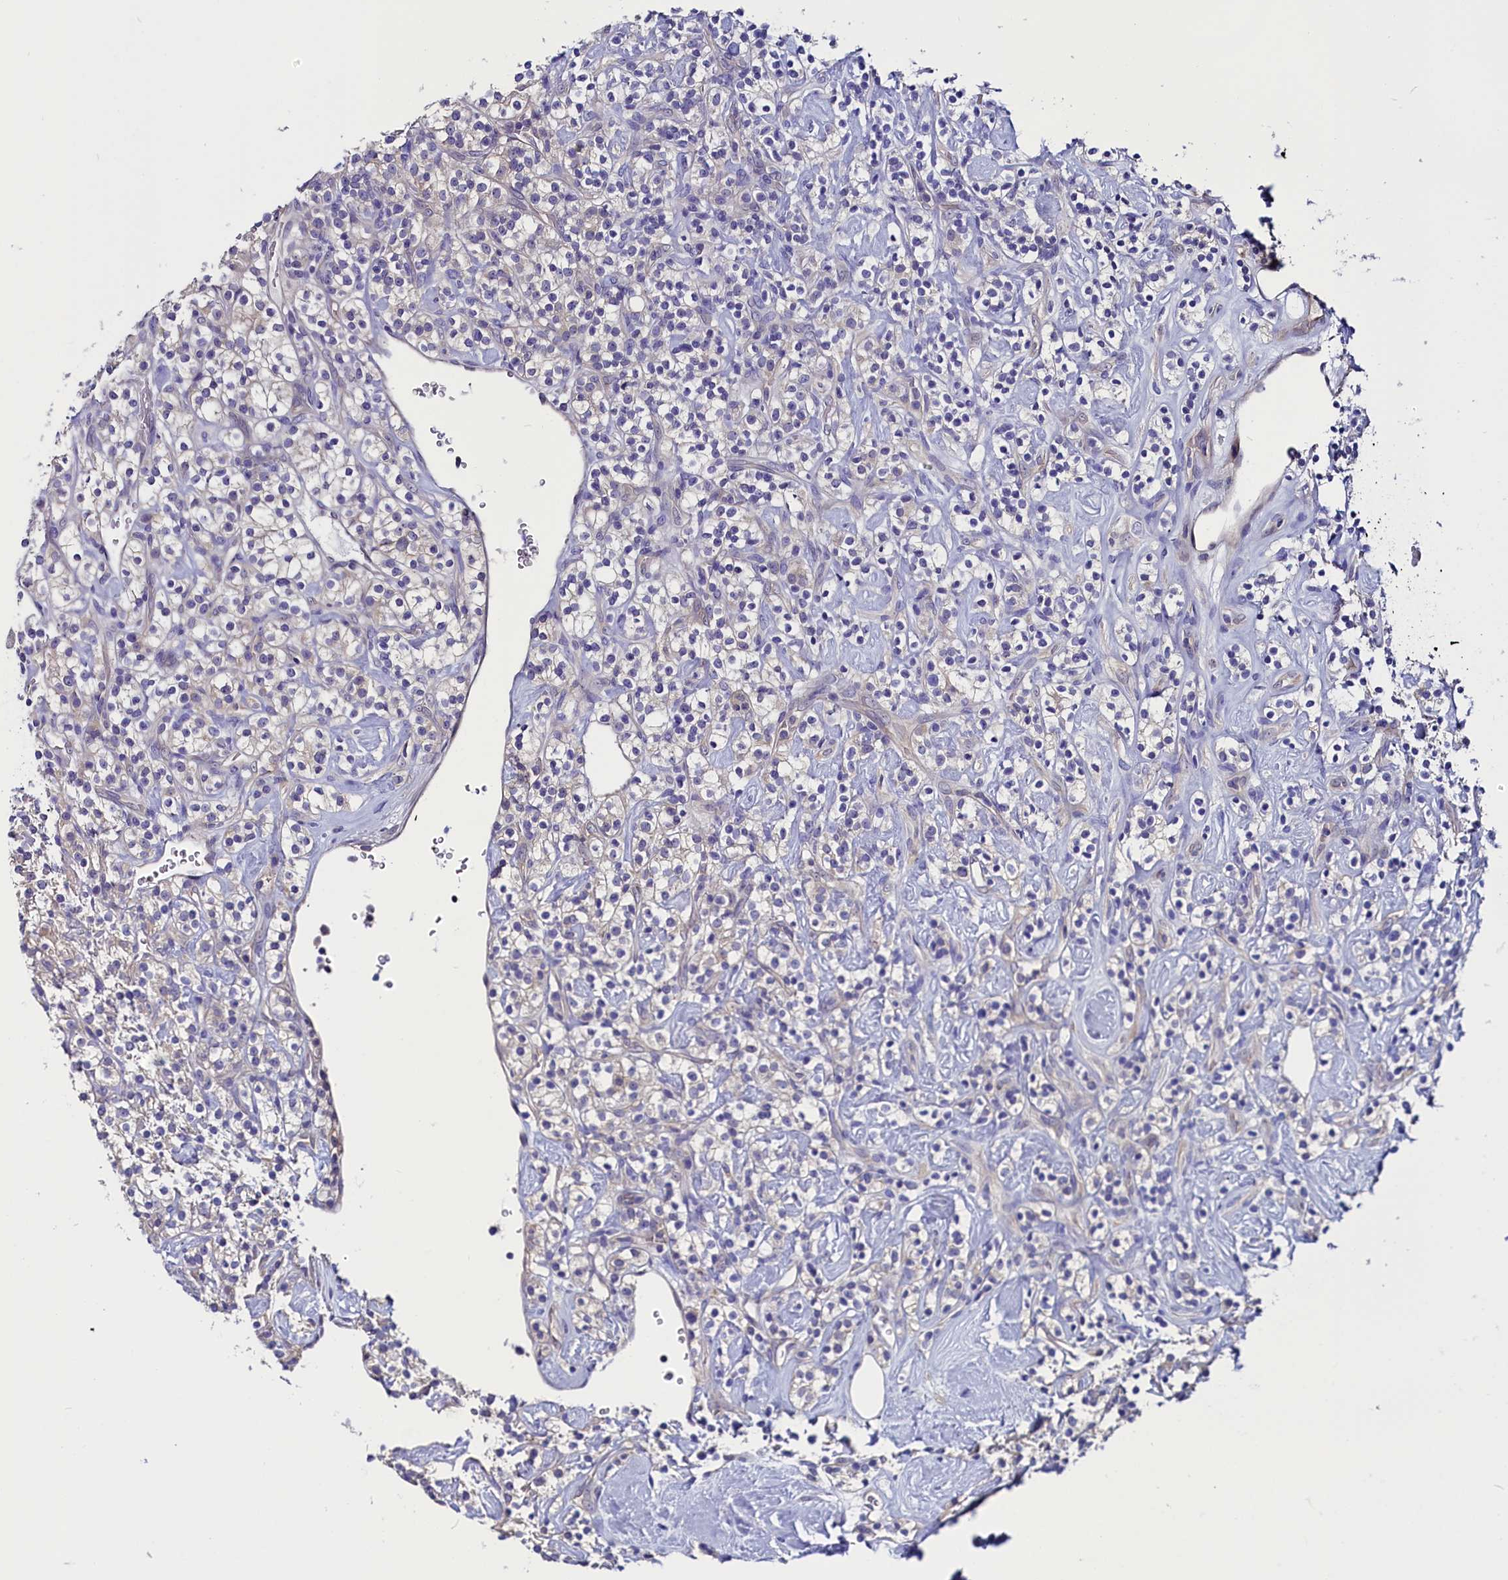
{"staining": {"intensity": "negative", "quantity": "none", "location": "none"}, "tissue": "renal cancer", "cell_type": "Tumor cells", "image_type": "cancer", "snomed": [{"axis": "morphology", "description": "Adenocarcinoma, NOS"}, {"axis": "topography", "description": "Kidney"}], "caption": "DAB immunohistochemical staining of human adenocarcinoma (renal) shows no significant expression in tumor cells. The staining was performed using DAB (3,3'-diaminobenzidine) to visualize the protein expression in brown, while the nuclei were stained in blue with hematoxylin (Magnification: 20x).", "gene": "CIAPIN1", "patient": {"sex": "male", "age": 77}}